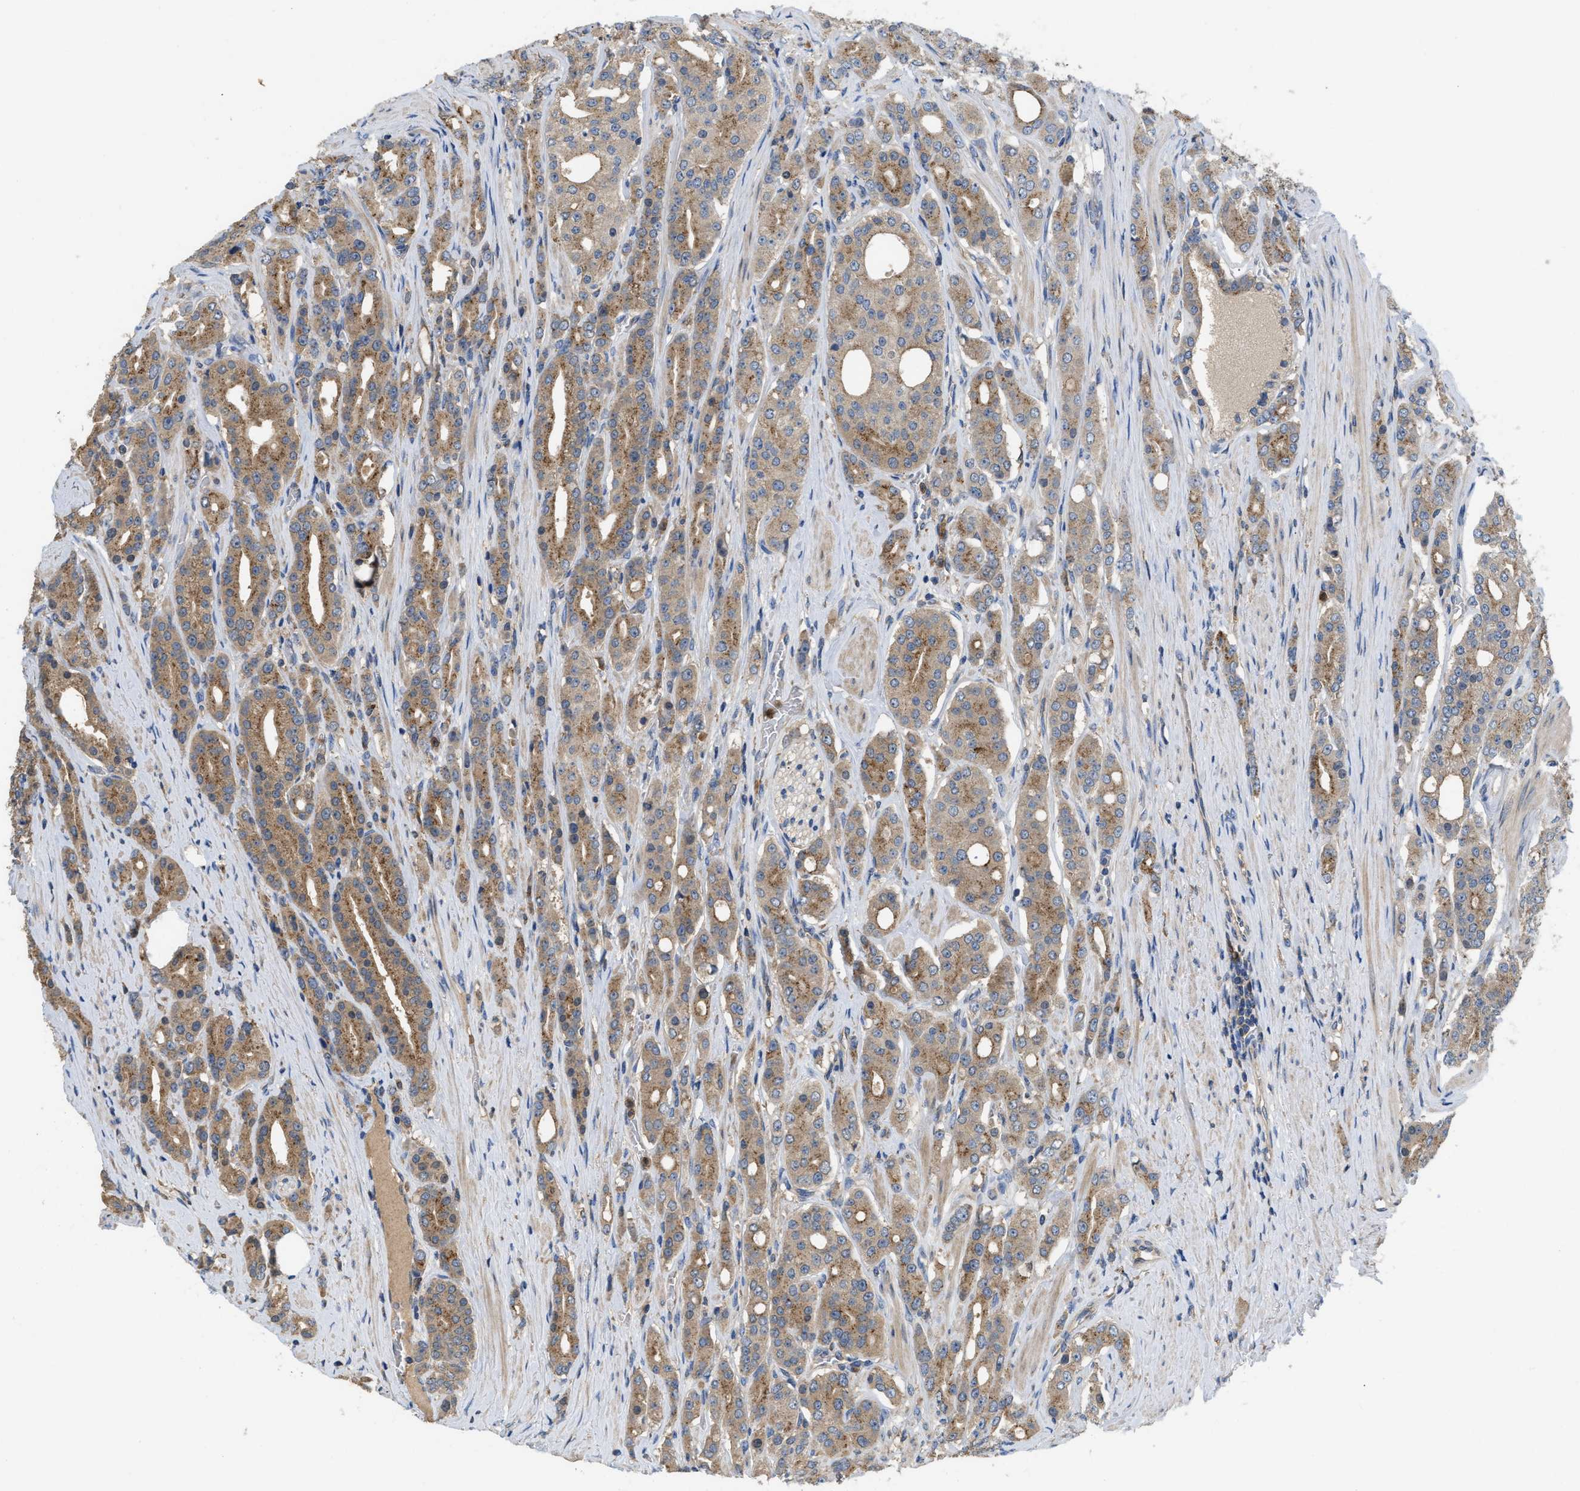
{"staining": {"intensity": "moderate", "quantity": ">75%", "location": "cytoplasmic/membranous"}, "tissue": "prostate cancer", "cell_type": "Tumor cells", "image_type": "cancer", "snomed": [{"axis": "morphology", "description": "Adenocarcinoma, High grade"}, {"axis": "topography", "description": "Prostate"}], "caption": "Protein expression analysis of prostate cancer exhibits moderate cytoplasmic/membranous expression in approximately >75% of tumor cells. Using DAB (brown) and hematoxylin (blue) stains, captured at high magnification using brightfield microscopy.", "gene": "RNF216", "patient": {"sex": "male", "age": 71}}